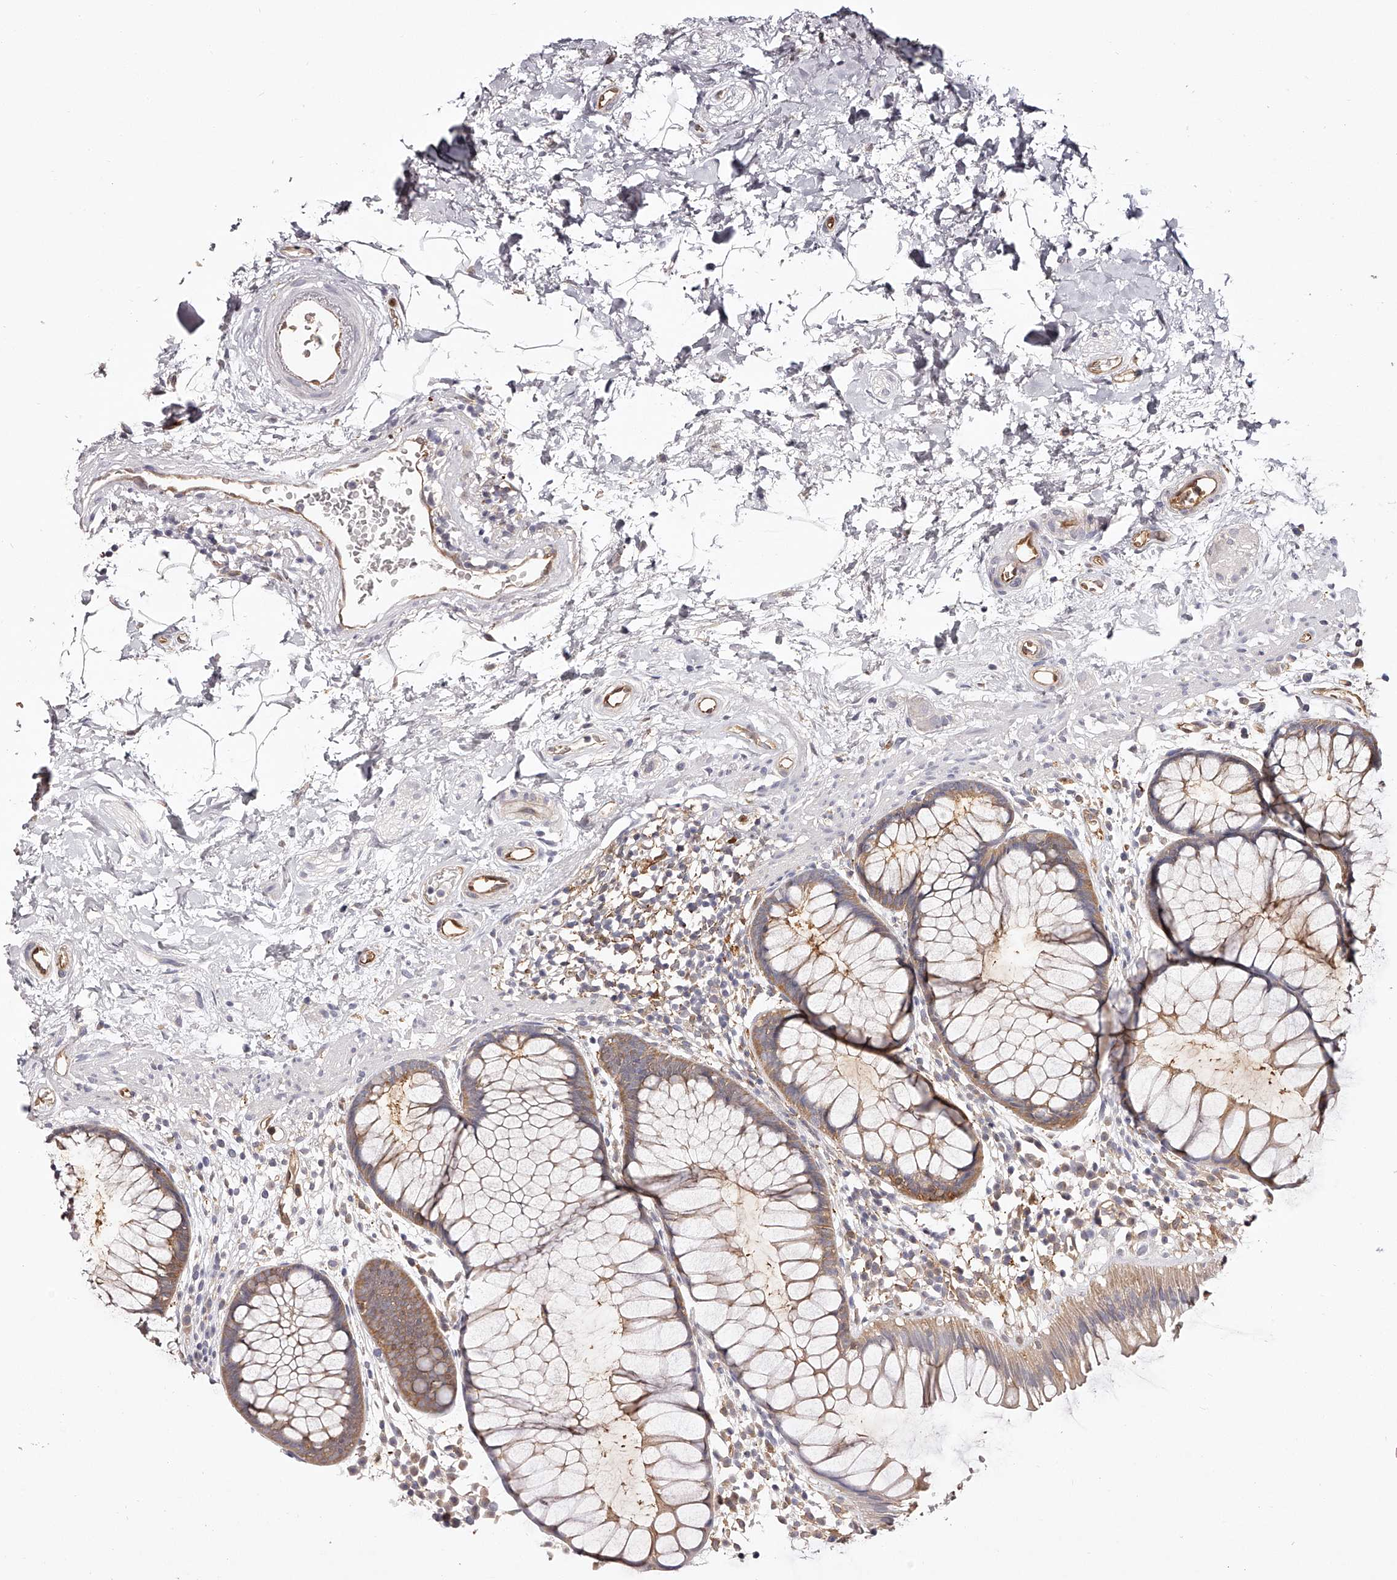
{"staining": {"intensity": "moderate", "quantity": ">75%", "location": "cytoplasmic/membranous"}, "tissue": "rectum", "cell_type": "Glandular cells", "image_type": "normal", "snomed": [{"axis": "morphology", "description": "Normal tissue, NOS"}, {"axis": "topography", "description": "Rectum"}], "caption": "An immunohistochemistry photomicrograph of unremarkable tissue is shown. Protein staining in brown highlights moderate cytoplasmic/membranous positivity in rectum within glandular cells.", "gene": "LAP3", "patient": {"sex": "male", "age": 51}}